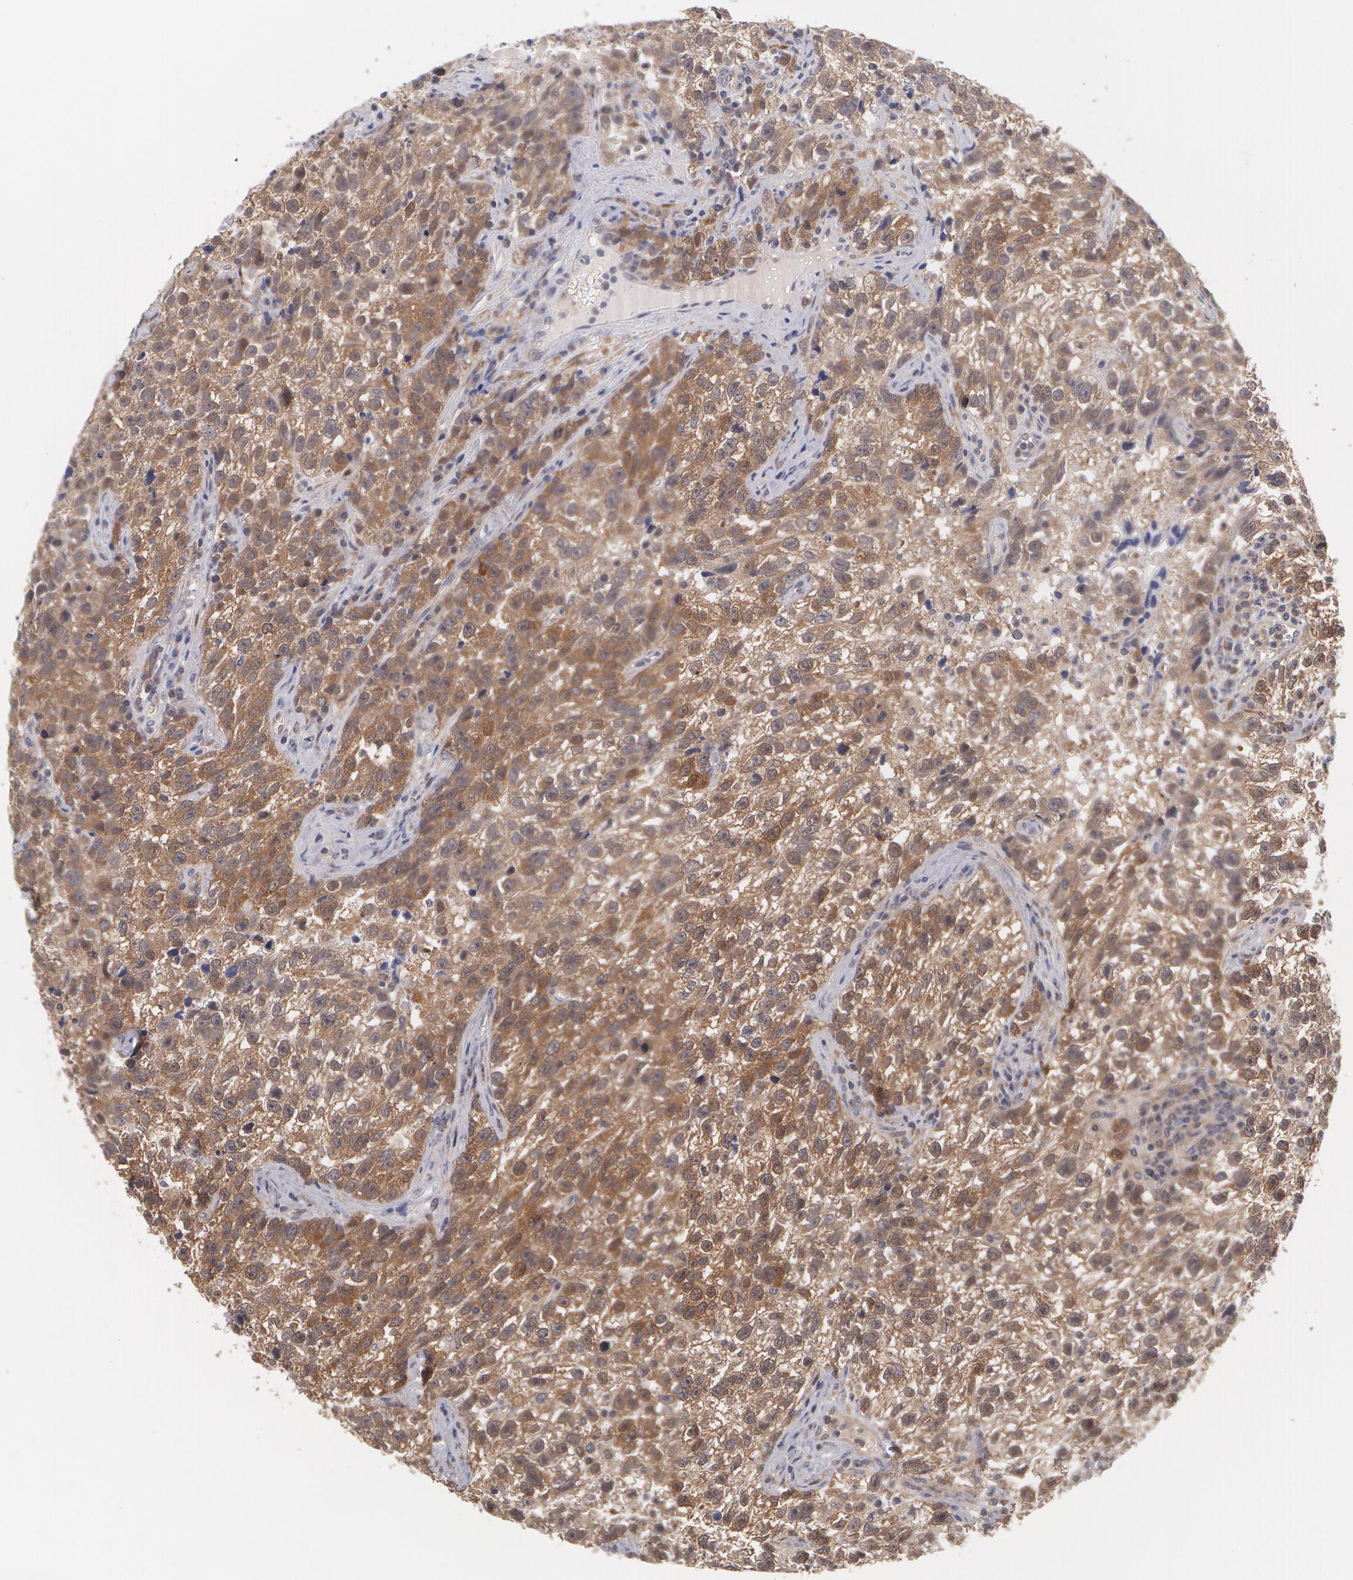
{"staining": {"intensity": "moderate", "quantity": ">75%", "location": "cytoplasmic/membranous"}, "tissue": "testis cancer", "cell_type": "Tumor cells", "image_type": "cancer", "snomed": [{"axis": "morphology", "description": "Seminoma, NOS"}, {"axis": "topography", "description": "Testis"}], "caption": "Immunohistochemical staining of seminoma (testis) reveals medium levels of moderate cytoplasmic/membranous protein positivity in about >75% of tumor cells.", "gene": "TXNRD1", "patient": {"sex": "male", "age": 38}}